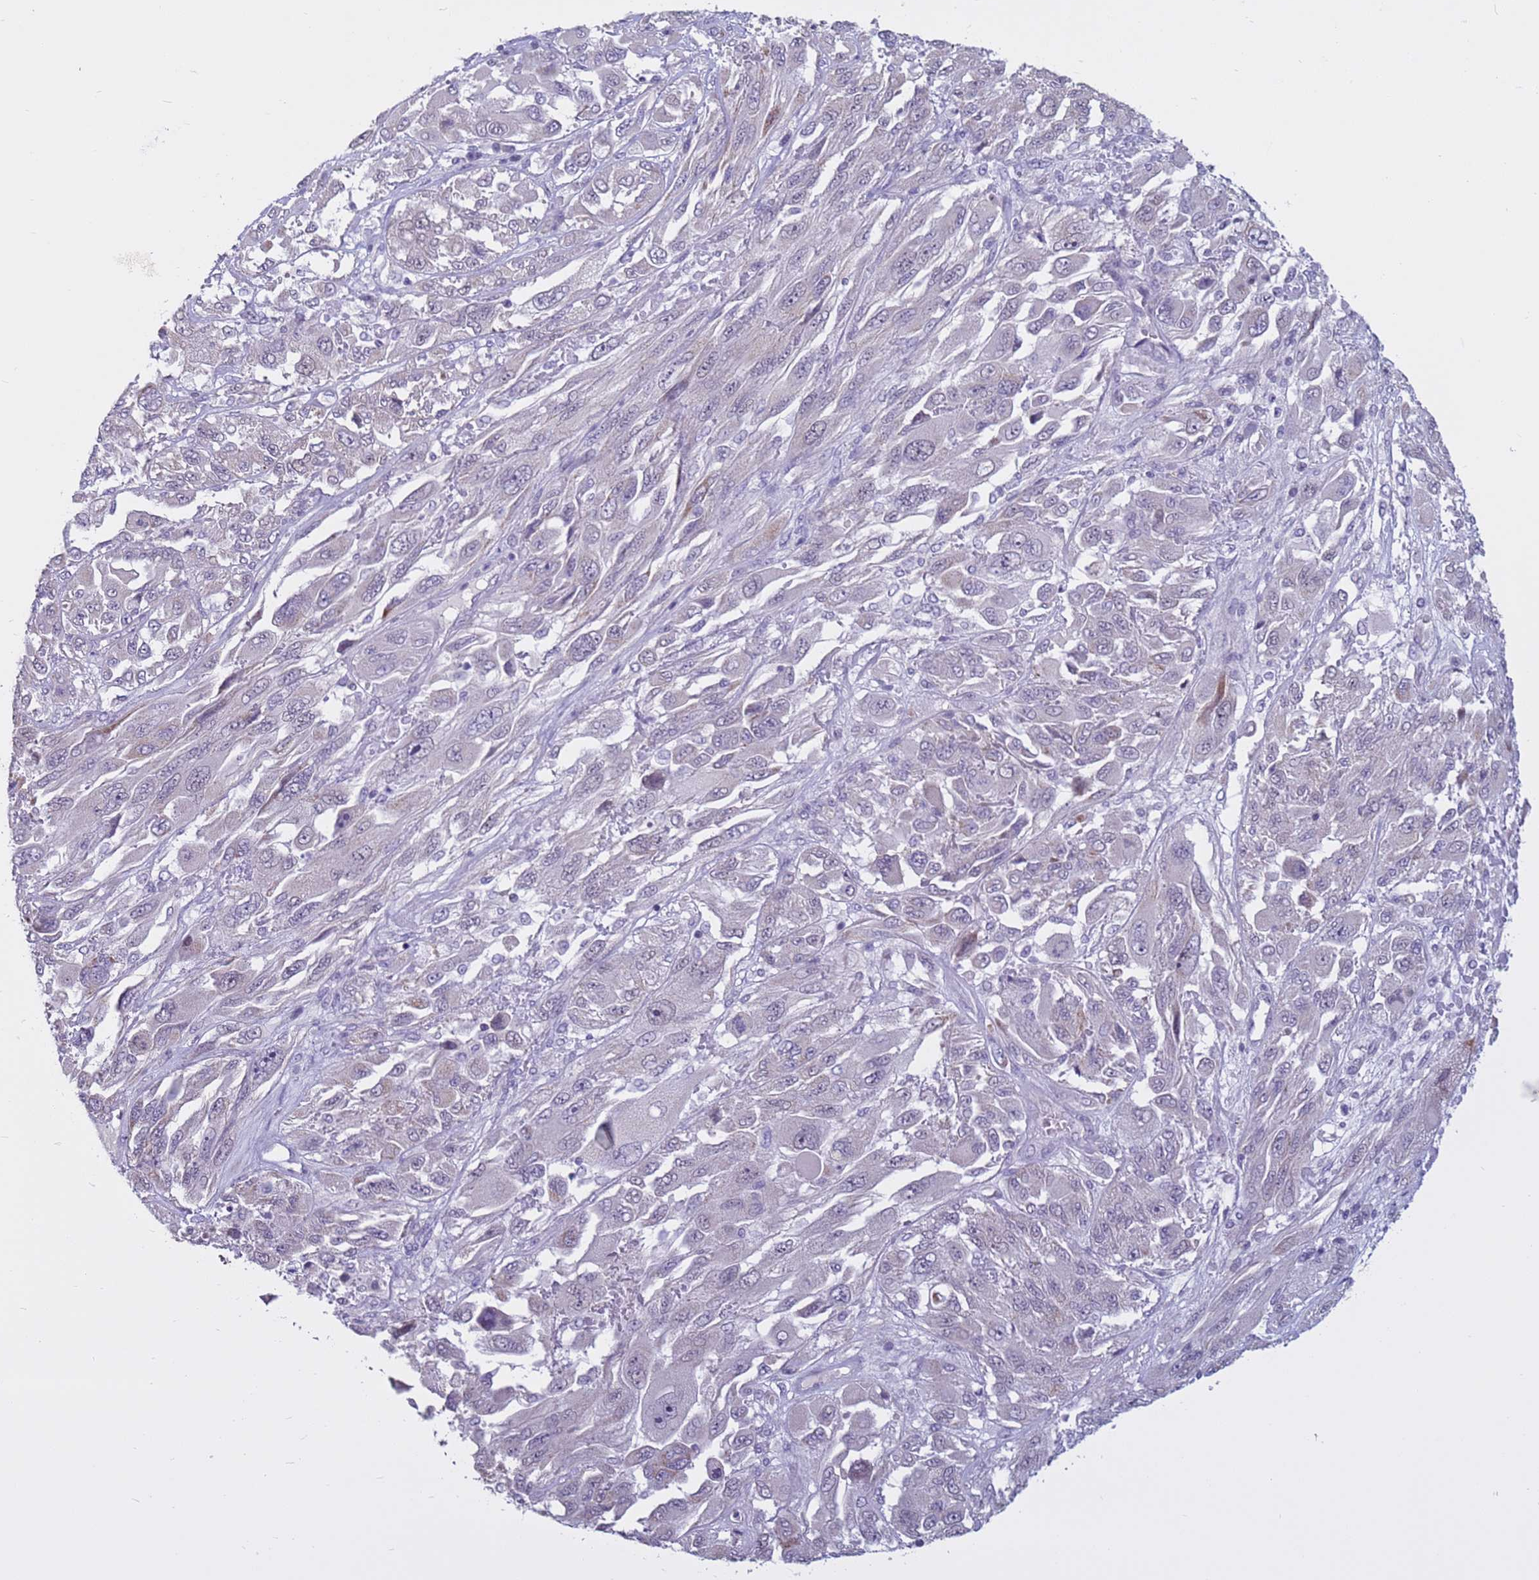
{"staining": {"intensity": "negative", "quantity": "none", "location": "none"}, "tissue": "melanoma", "cell_type": "Tumor cells", "image_type": "cancer", "snomed": [{"axis": "morphology", "description": "Malignant melanoma, NOS"}, {"axis": "topography", "description": "Skin"}], "caption": "High magnification brightfield microscopy of melanoma stained with DAB (brown) and counterstained with hematoxylin (blue): tumor cells show no significant expression. Nuclei are stained in blue.", "gene": "CDK2AP2", "patient": {"sex": "female", "age": 91}}